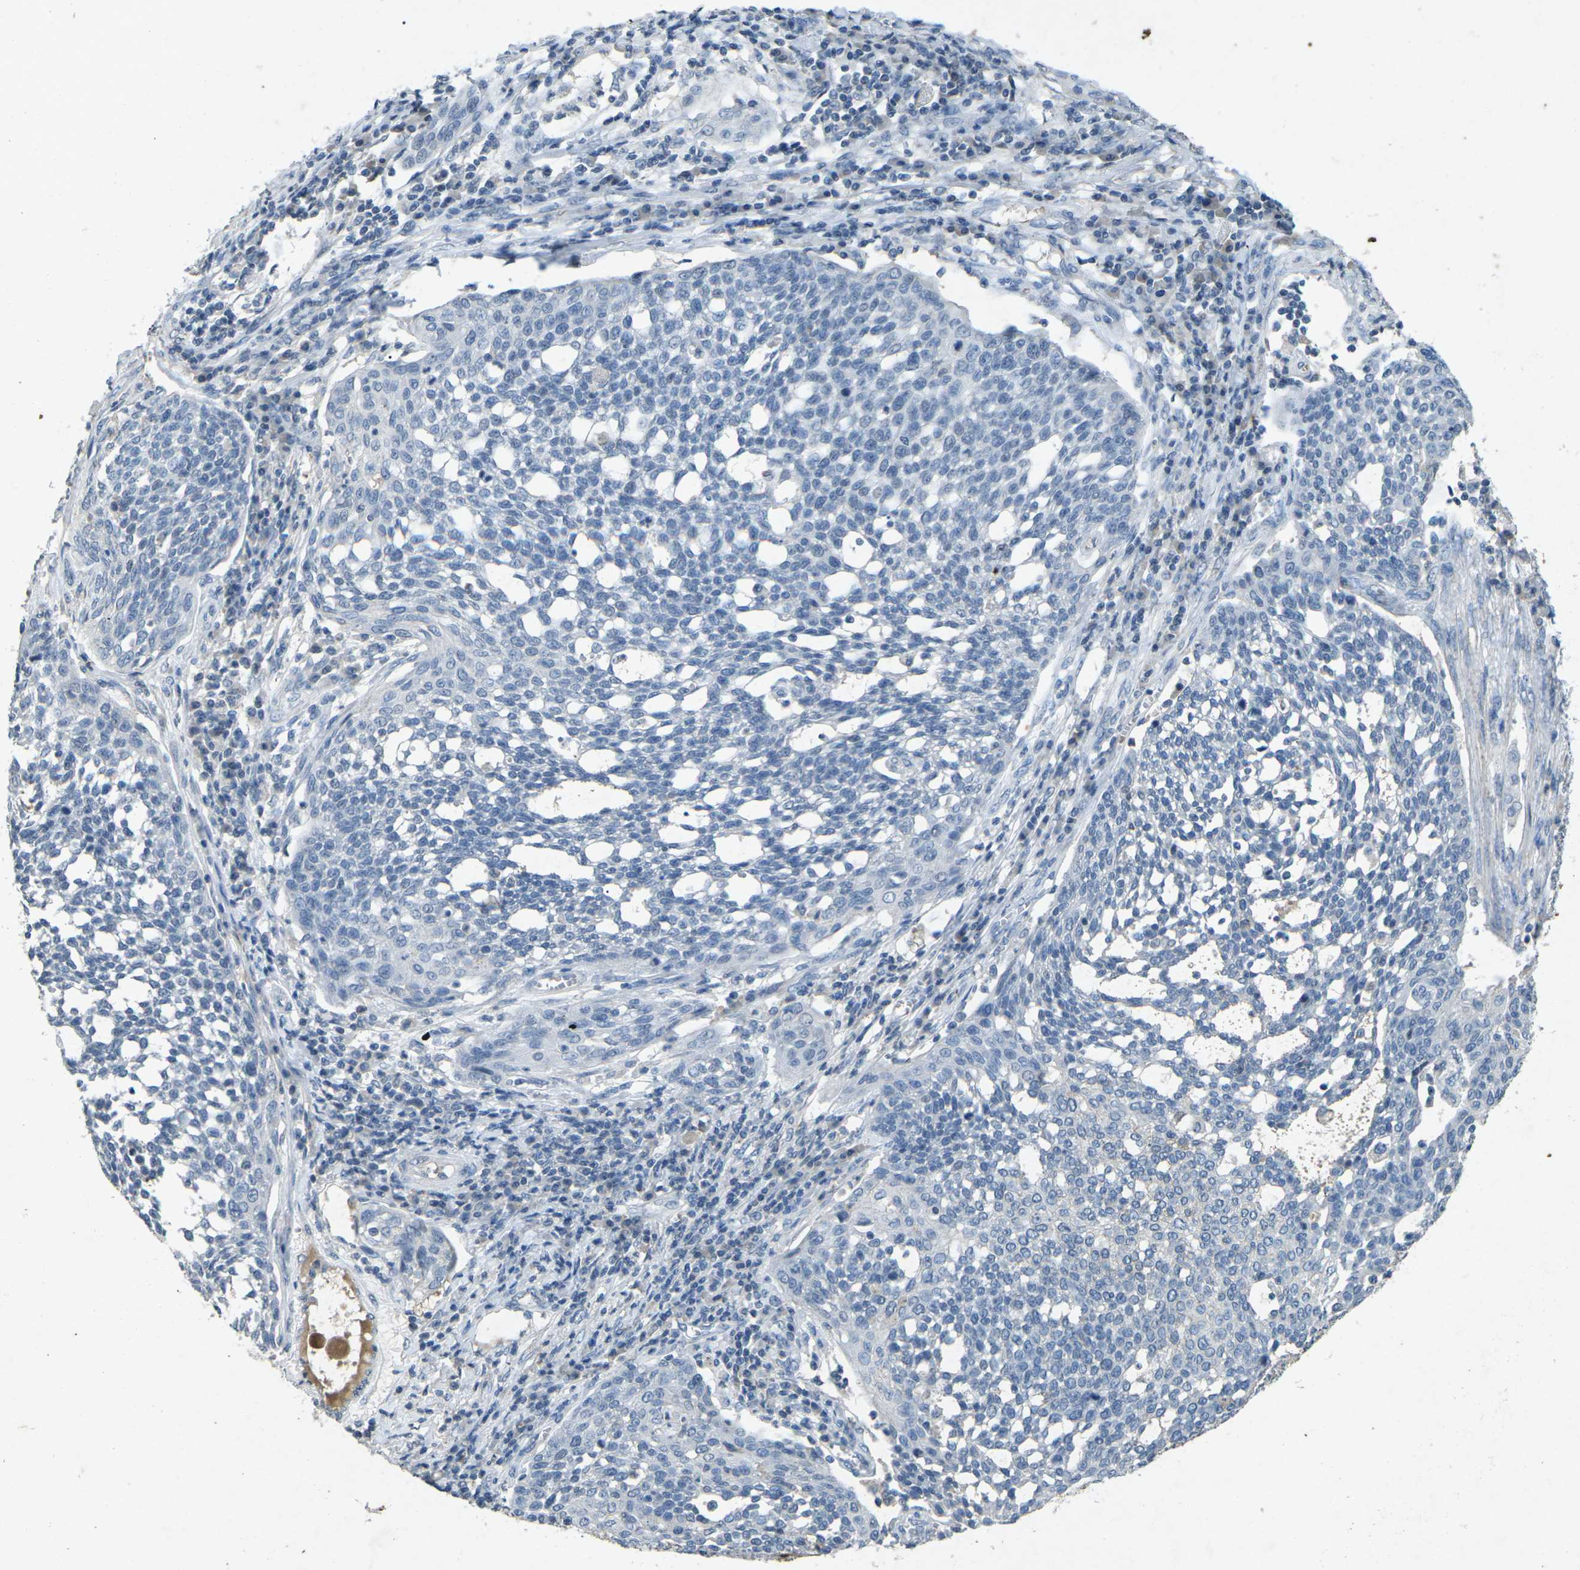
{"staining": {"intensity": "negative", "quantity": "none", "location": "none"}, "tissue": "cervical cancer", "cell_type": "Tumor cells", "image_type": "cancer", "snomed": [{"axis": "morphology", "description": "Squamous cell carcinoma, NOS"}, {"axis": "topography", "description": "Cervix"}], "caption": "High magnification brightfield microscopy of cervical squamous cell carcinoma stained with DAB (3,3'-diaminobenzidine) (brown) and counterstained with hematoxylin (blue): tumor cells show no significant staining.", "gene": "A1BG", "patient": {"sex": "female", "age": 34}}